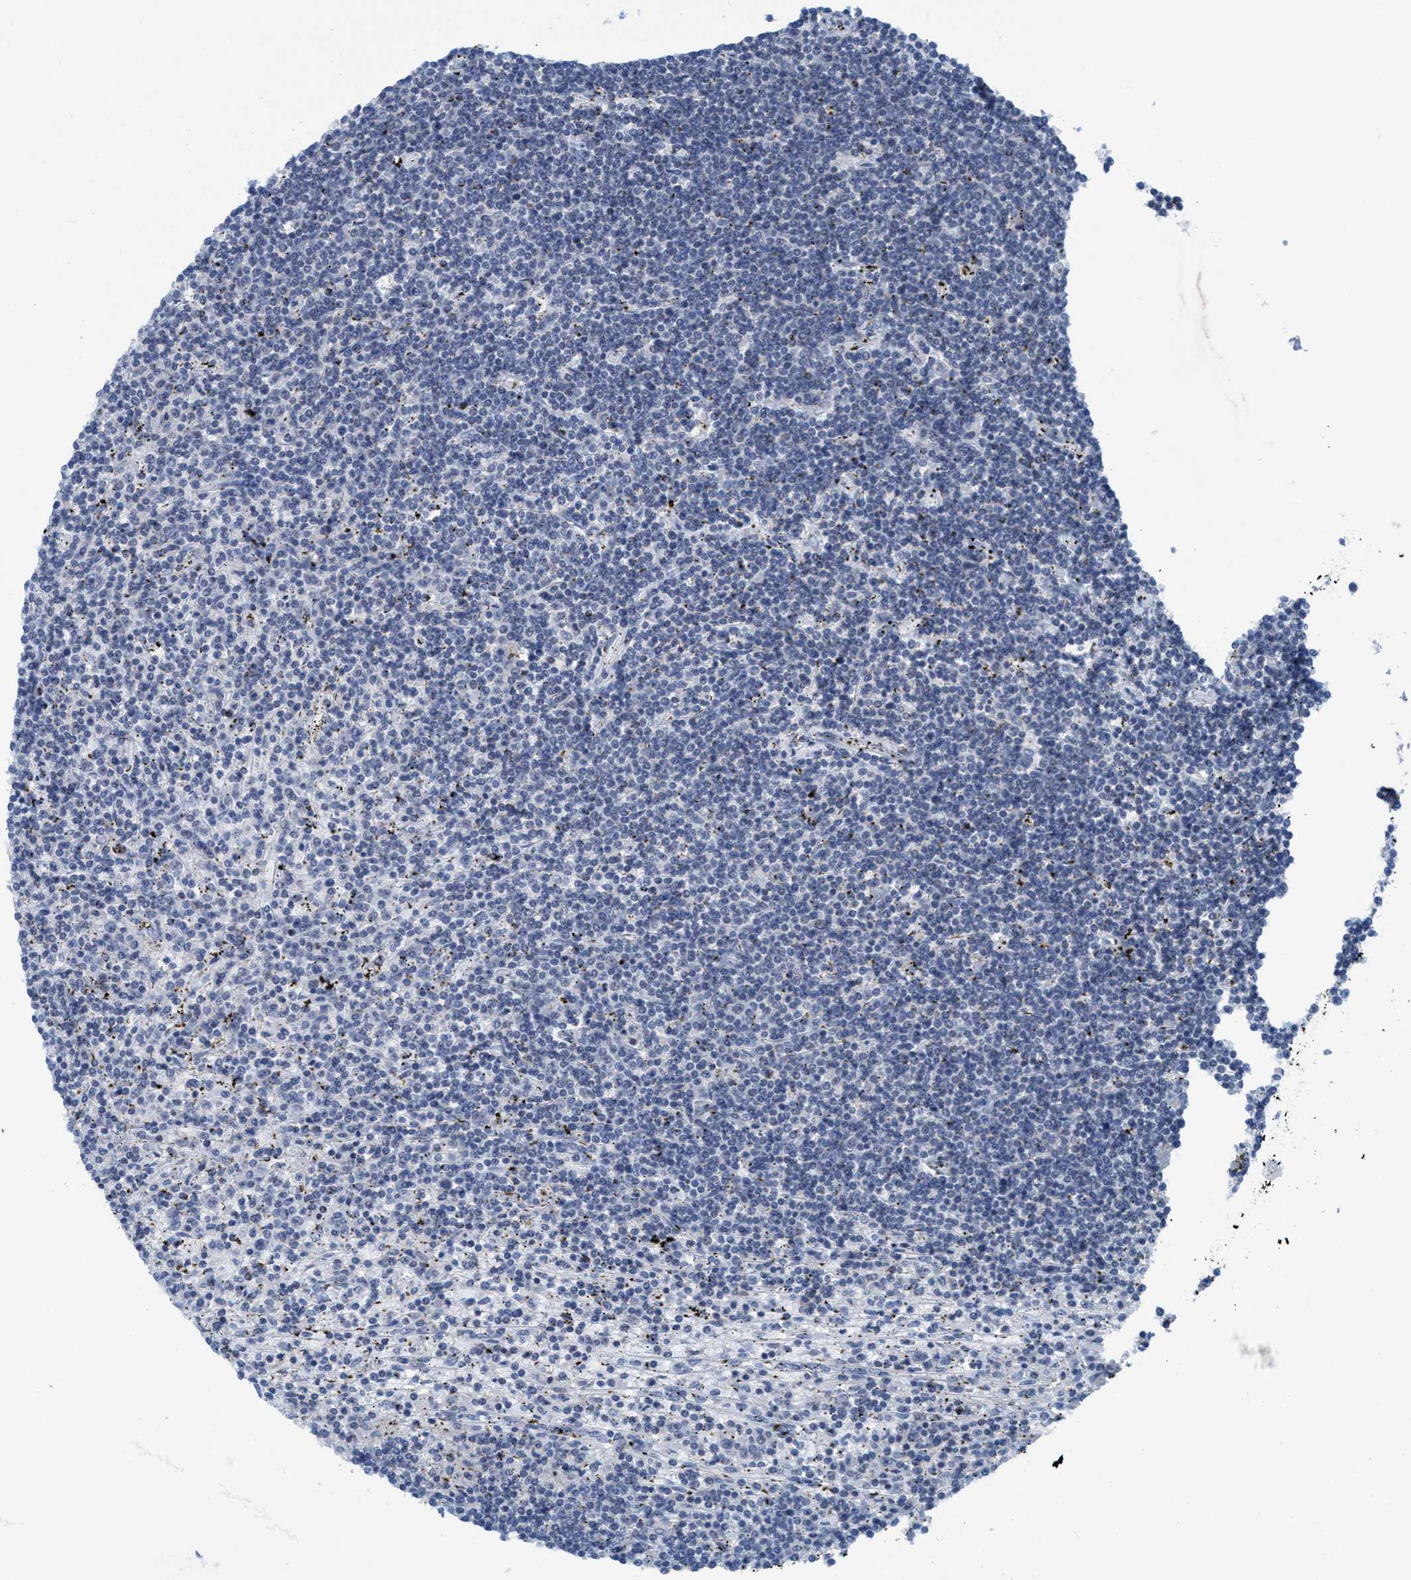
{"staining": {"intensity": "negative", "quantity": "none", "location": "none"}, "tissue": "lymphoma", "cell_type": "Tumor cells", "image_type": "cancer", "snomed": [{"axis": "morphology", "description": "Malignant lymphoma, non-Hodgkin's type, Low grade"}, {"axis": "topography", "description": "Spleen"}], "caption": "DAB (3,3'-diaminobenzidine) immunohistochemical staining of human malignant lymphoma, non-Hodgkin's type (low-grade) displays no significant positivity in tumor cells. The staining was performed using DAB (3,3'-diaminobenzidine) to visualize the protein expression in brown, while the nuclei were stained in blue with hematoxylin (Magnification: 20x).", "gene": "DNAI1", "patient": {"sex": "male", "age": 76}}